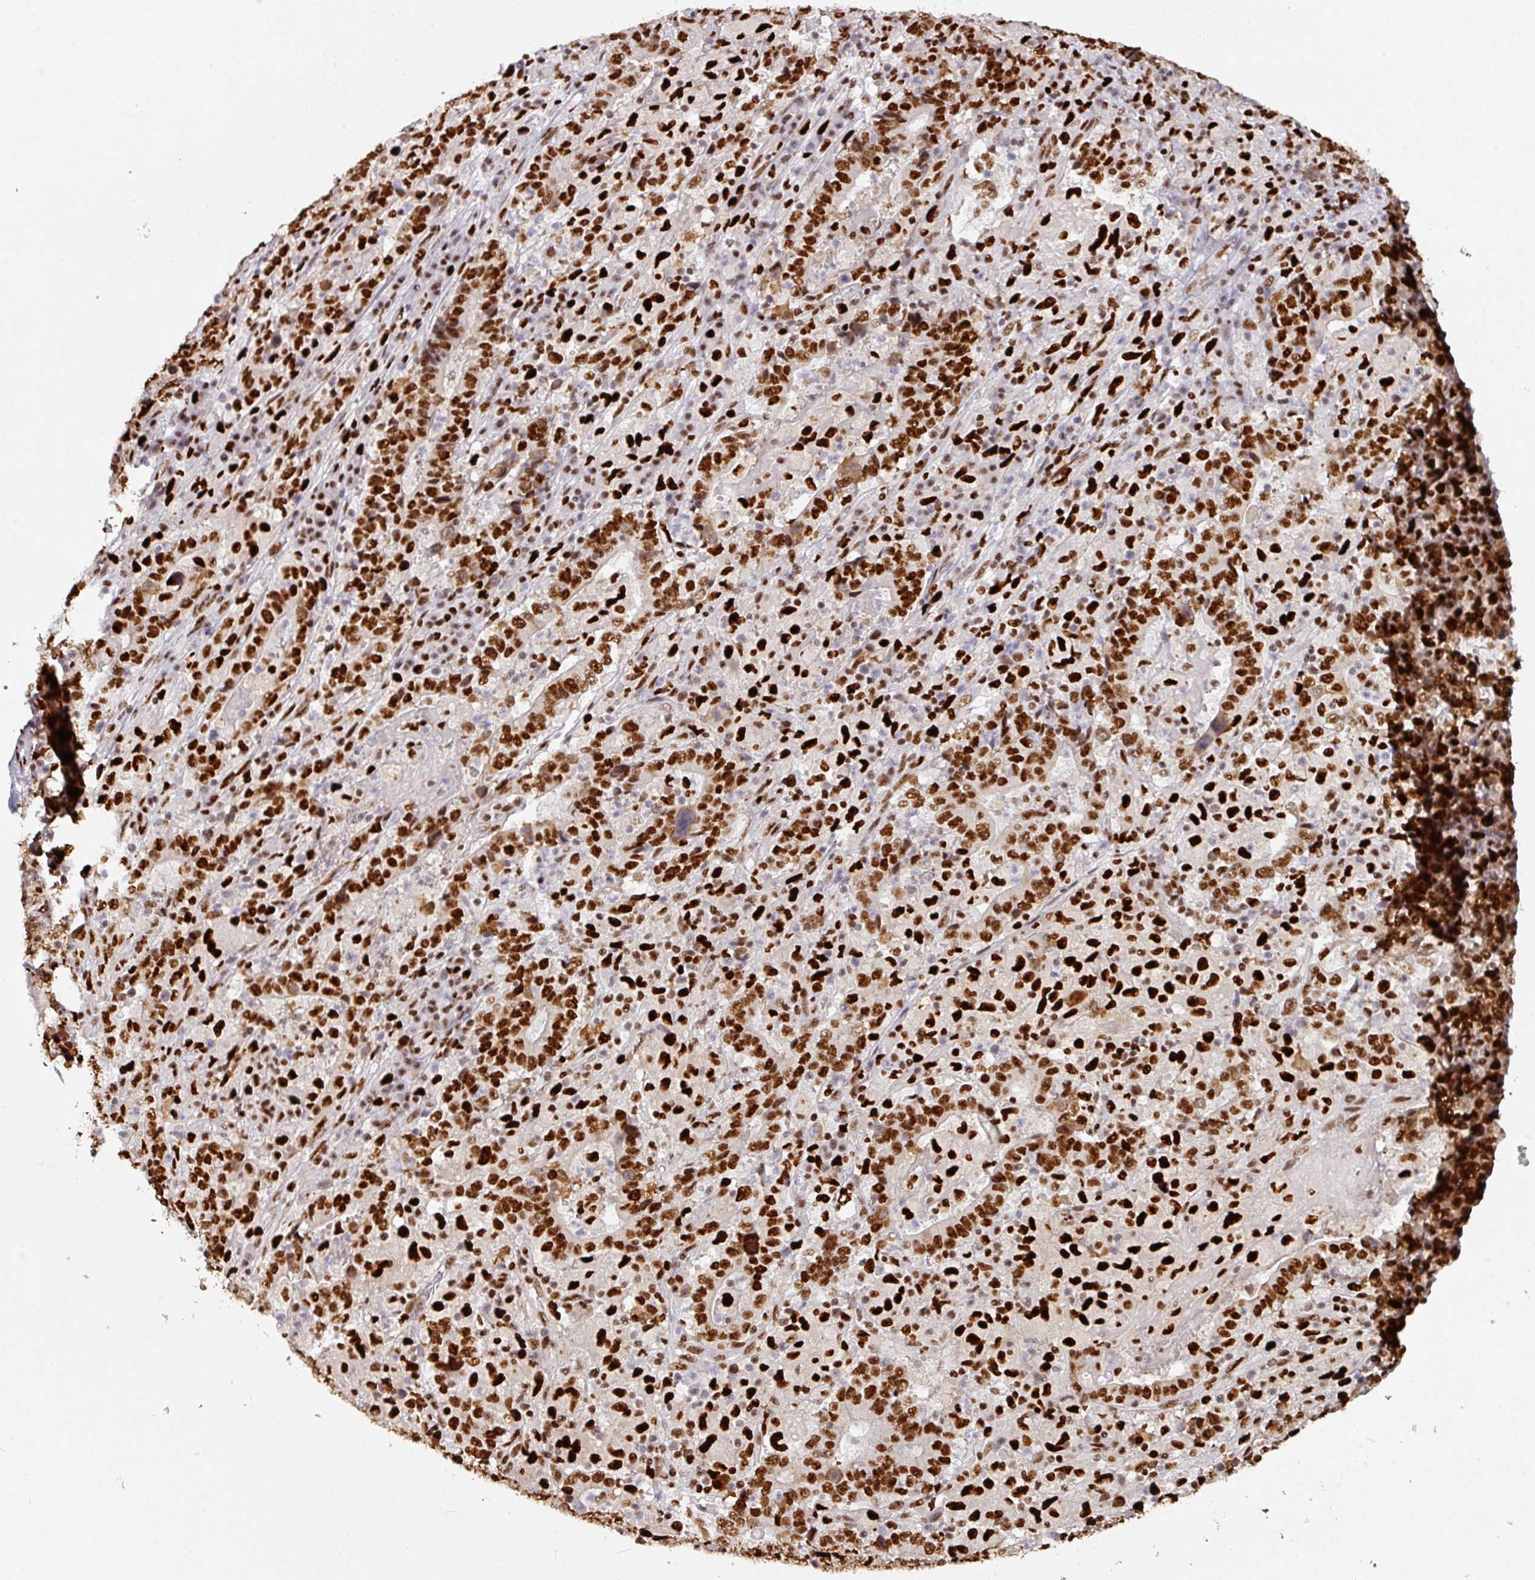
{"staining": {"intensity": "strong", "quantity": ">75%", "location": "nuclear"}, "tissue": "stomach cancer", "cell_type": "Tumor cells", "image_type": "cancer", "snomed": [{"axis": "morphology", "description": "Normal tissue, NOS"}, {"axis": "morphology", "description": "Adenocarcinoma, NOS"}, {"axis": "topography", "description": "Stomach, upper"}, {"axis": "topography", "description": "Stomach"}], "caption": "Immunohistochemistry (IHC) of human stomach adenocarcinoma reveals high levels of strong nuclear staining in approximately >75% of tumor cells. The protein of interest is shown in brown color, while the nuclei are stained blue.", "gene": "SAMHD1", "patient": {"sex": "male", "age": 59}}